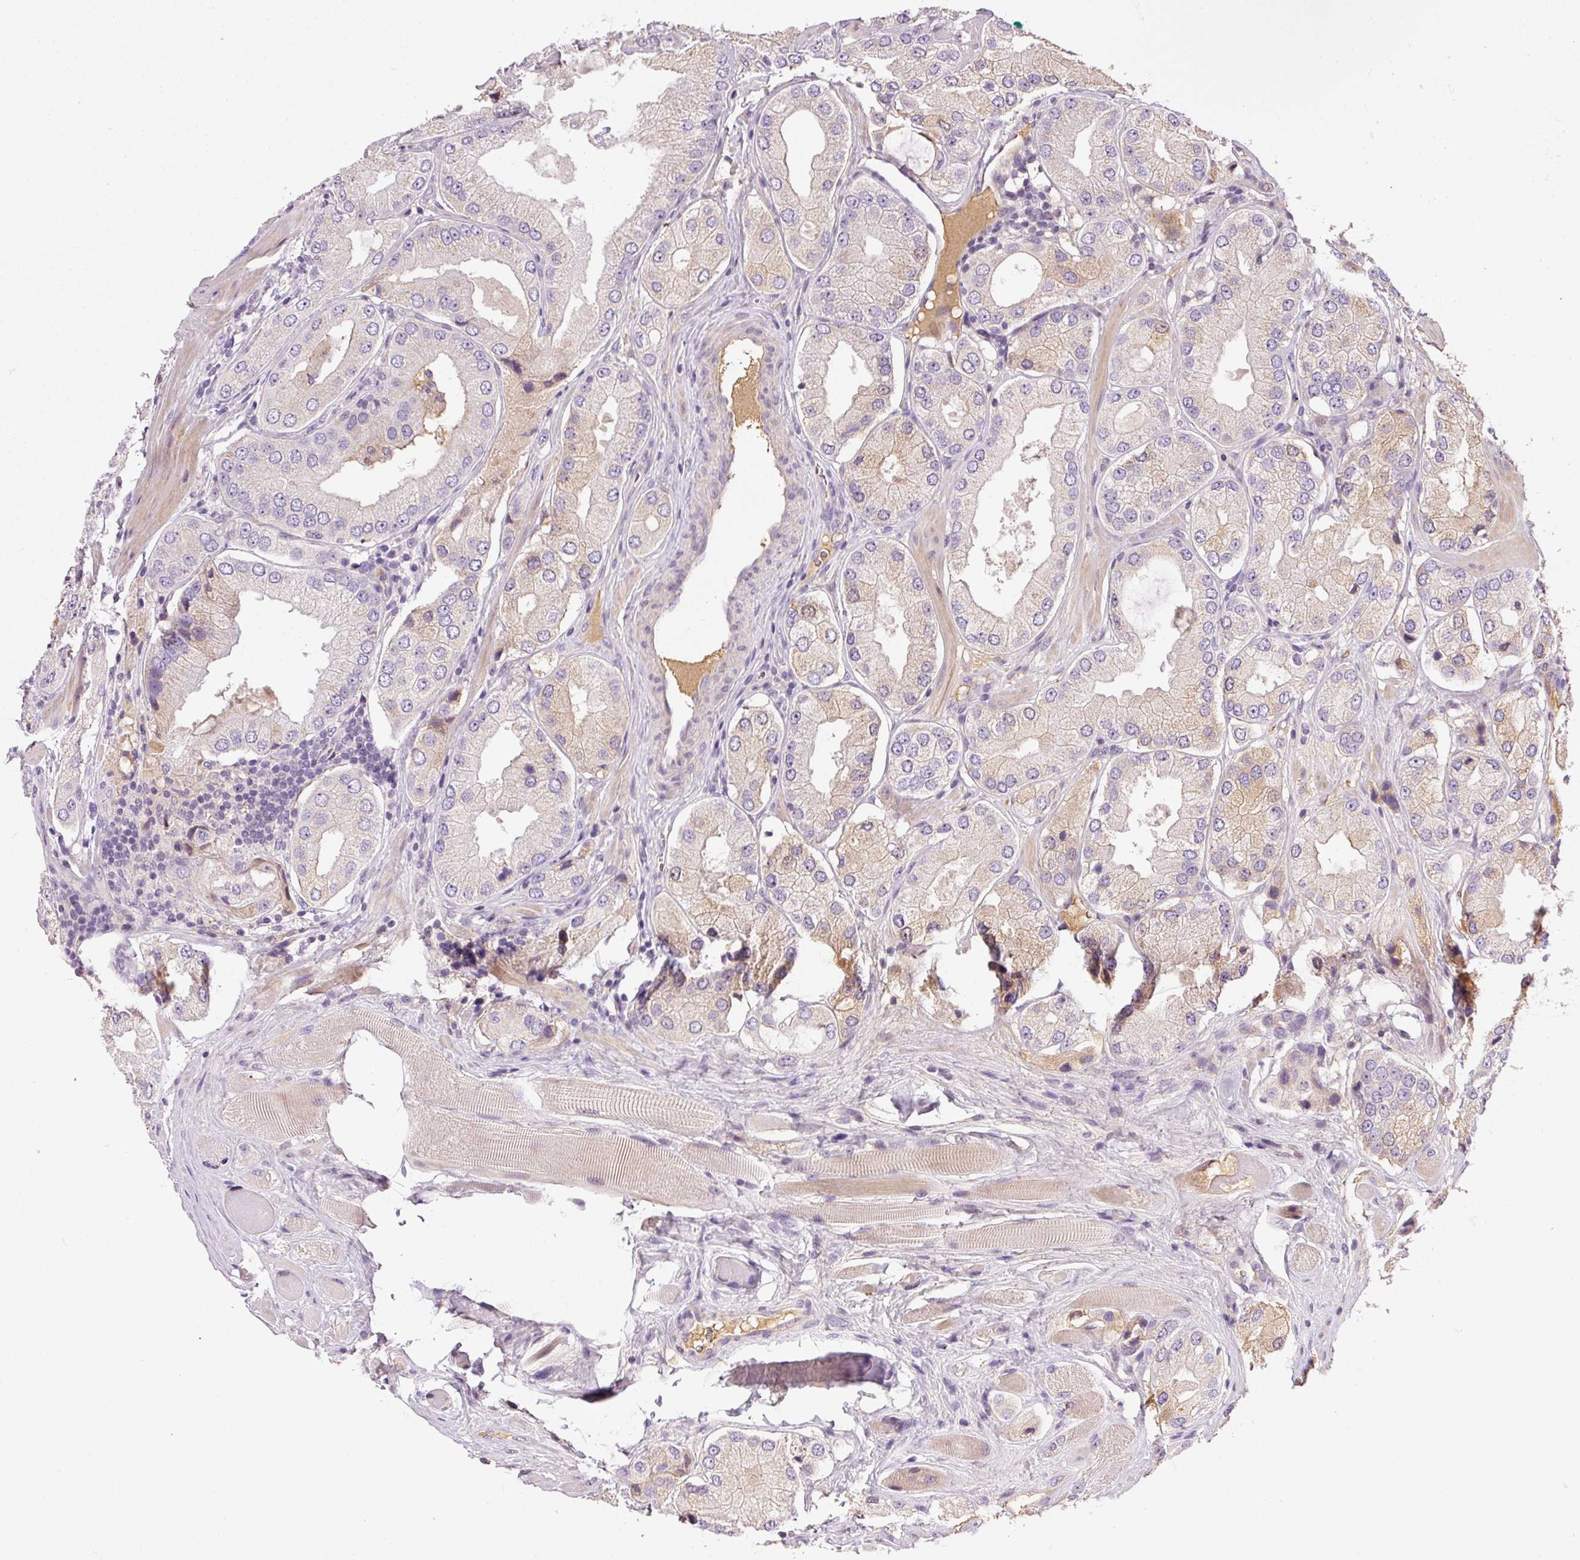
{"staining": {"intensity": "weak", "quantity": "<25%", "location": "cytoplasmic/membranous"}, "tissue": "prostate cancer", "cell_type": "Tumor cells", "image_type": "cancer", "snomed": [{"axis": "morphology", "description": "Adenocarcinoma, Low grade"}, {"axis": "topography", "description": "Prostate"}], "caption": "There is no significant staining in tumor cells of prostate low-grade adenocarcinoma. Brightfield microscopy of immunohistochemistry (IHC) stained with DAB (3,3'-diaminobenzidine) (brown) and hematoxylin (blue), captured at high magnification.", "gene": "CMTM8", "patient": {"sex": "male", "age": 42}}